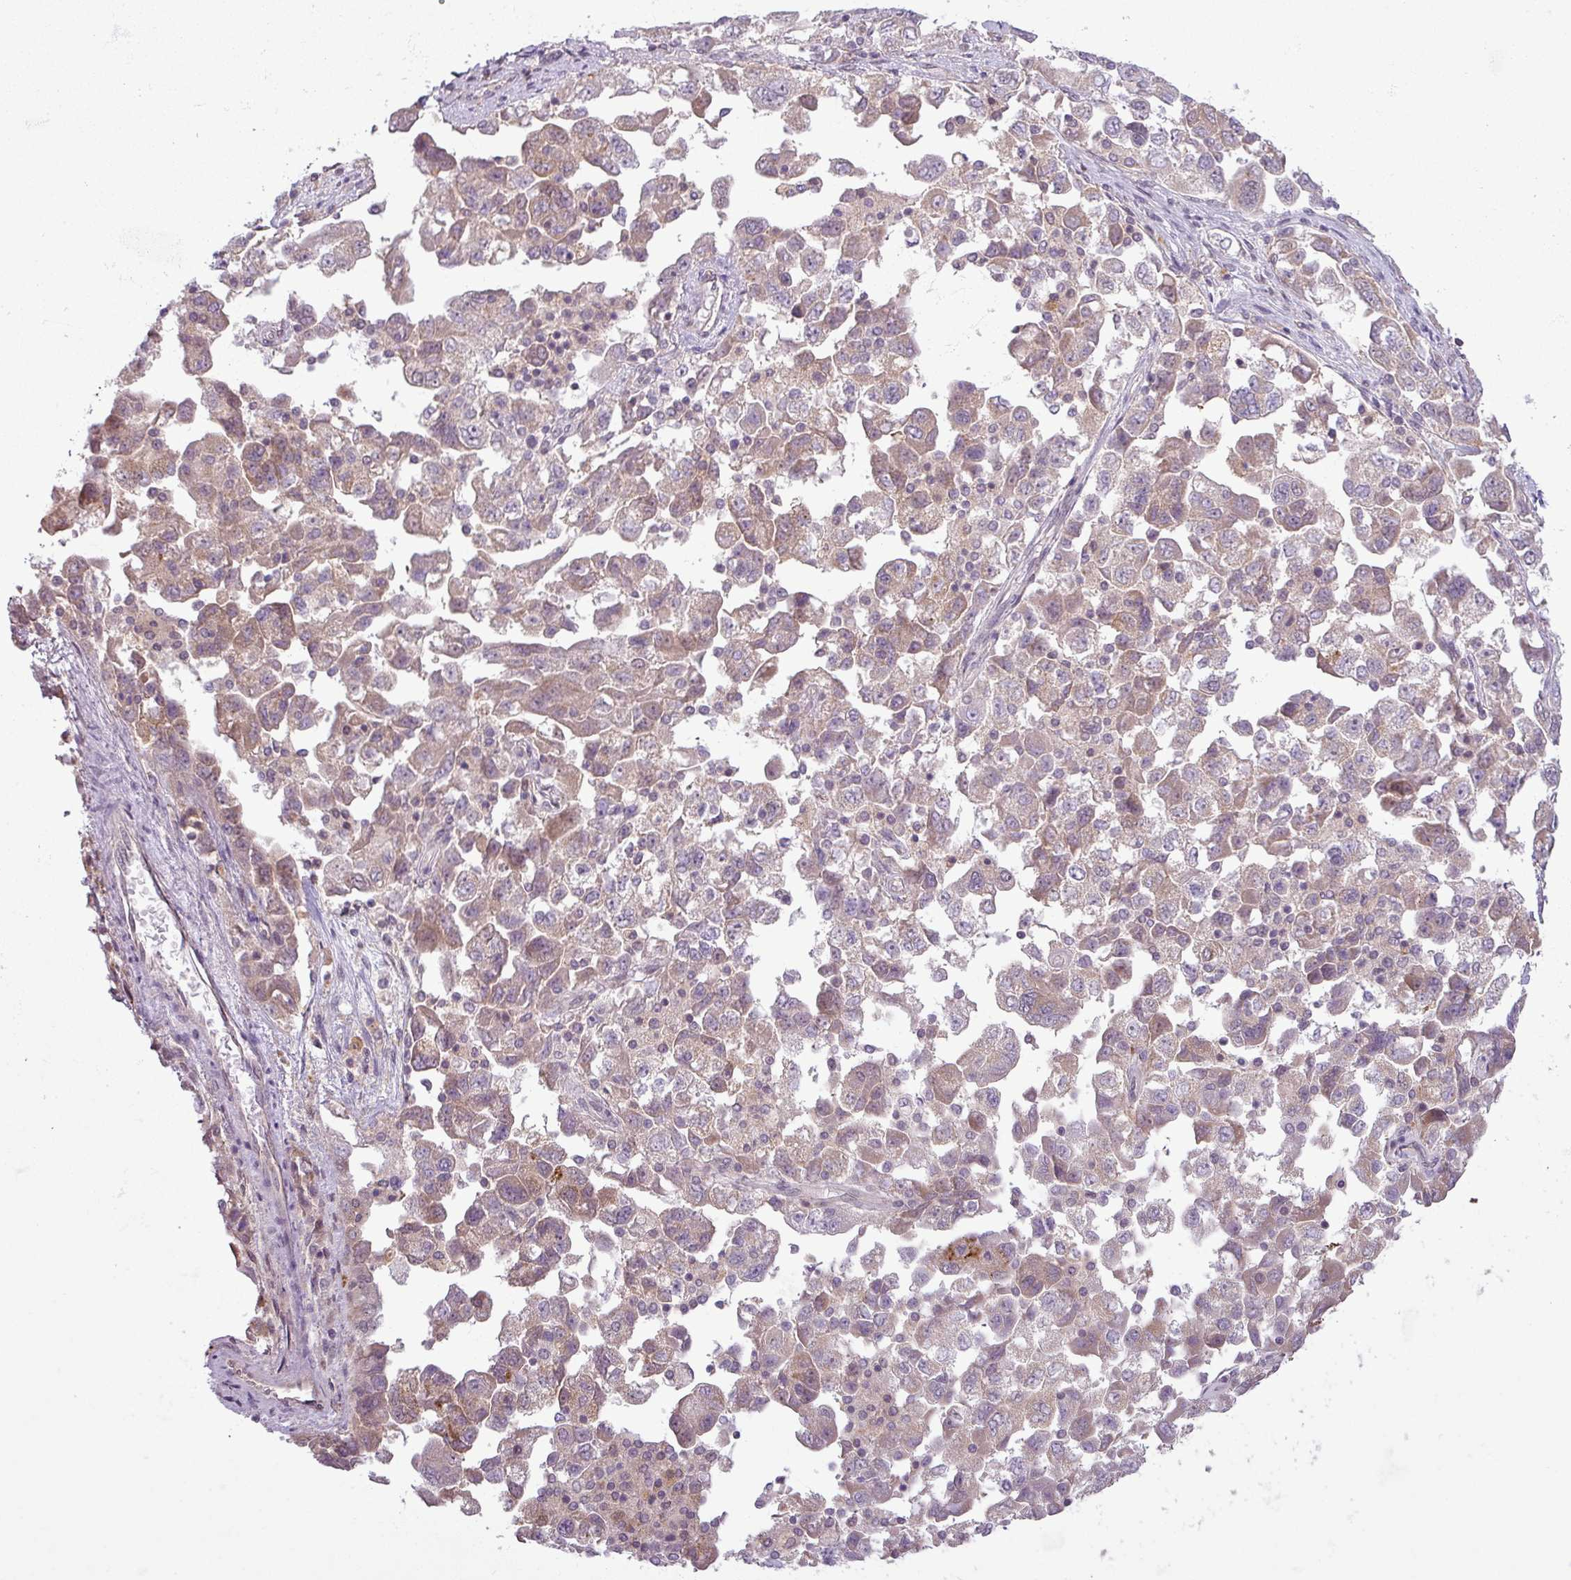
{"staining": {"intensity": "moderate", "quantity": "25%-75%", "location": "cytoplasmic/membranous"}, "tissue": "ovarian cancer", "cell_type": "Tumor cells", "image_type": "cancer", "snomed": [{"axis": "morphology", "description": "Carcinoma, NOS"}, {"axis": "morphology", "description": "Cystadenocarcinoma, serous, NOS"}, {"axis": "topography", "description": "Ovary"}], "caption": "Immunohistochemistry (IHC) (DAB) staining of serous cystadenocarcinoma (ovarian) exhibits moderate cytoplasmic/membranous protein expression in about 25%-75% of tumor cells. (IHC, brightfield microscopy, high magnification).", "gene": "CCDC144A", "patient": {"sex": "female", "age": 69}}